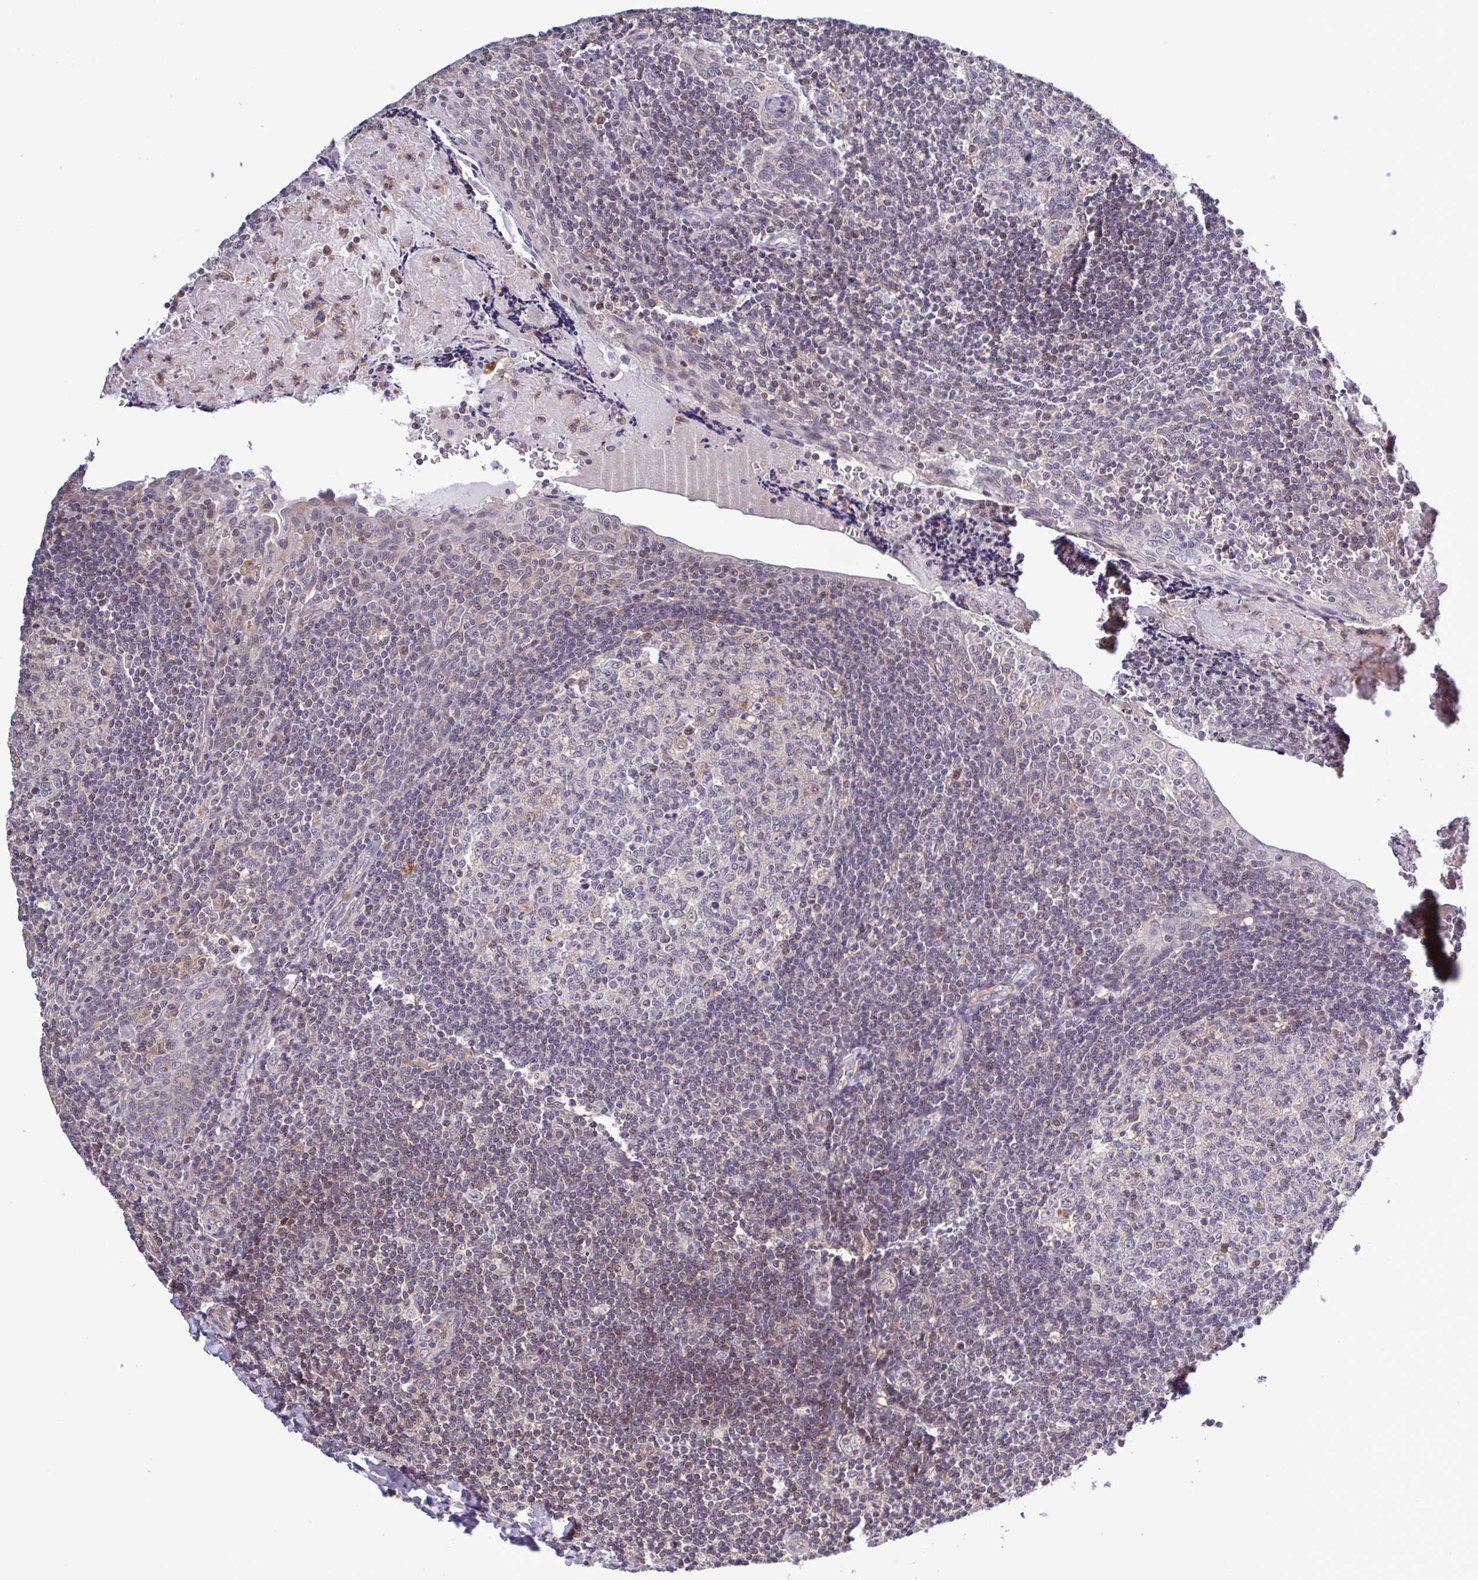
{"staining": {"intensity": "negative", "quantity": "none", "location": "none"}, "tissue": "tonsil", "cell_type": "Germinal center cells", "image_type": "normal", "snomed": [{"axis": "morphology", "description": "Normal tissue, NOS"}, {"axis": "morphology", "description": "Inflammation, NOS"}, {"axis": "topography", "description": "Tonsil"}], "caption": "DAB immunohistochemical staining of normal tonsil shows no significant expression in germinal center cells. (Stains: DAB immunohistochemistry (IHC) with hematoxylin counter stain, Microscopy: brightfield microscopy at high magnification).", "gene": "ZNF200", "patient": {"sex": "female", "age": 31}}